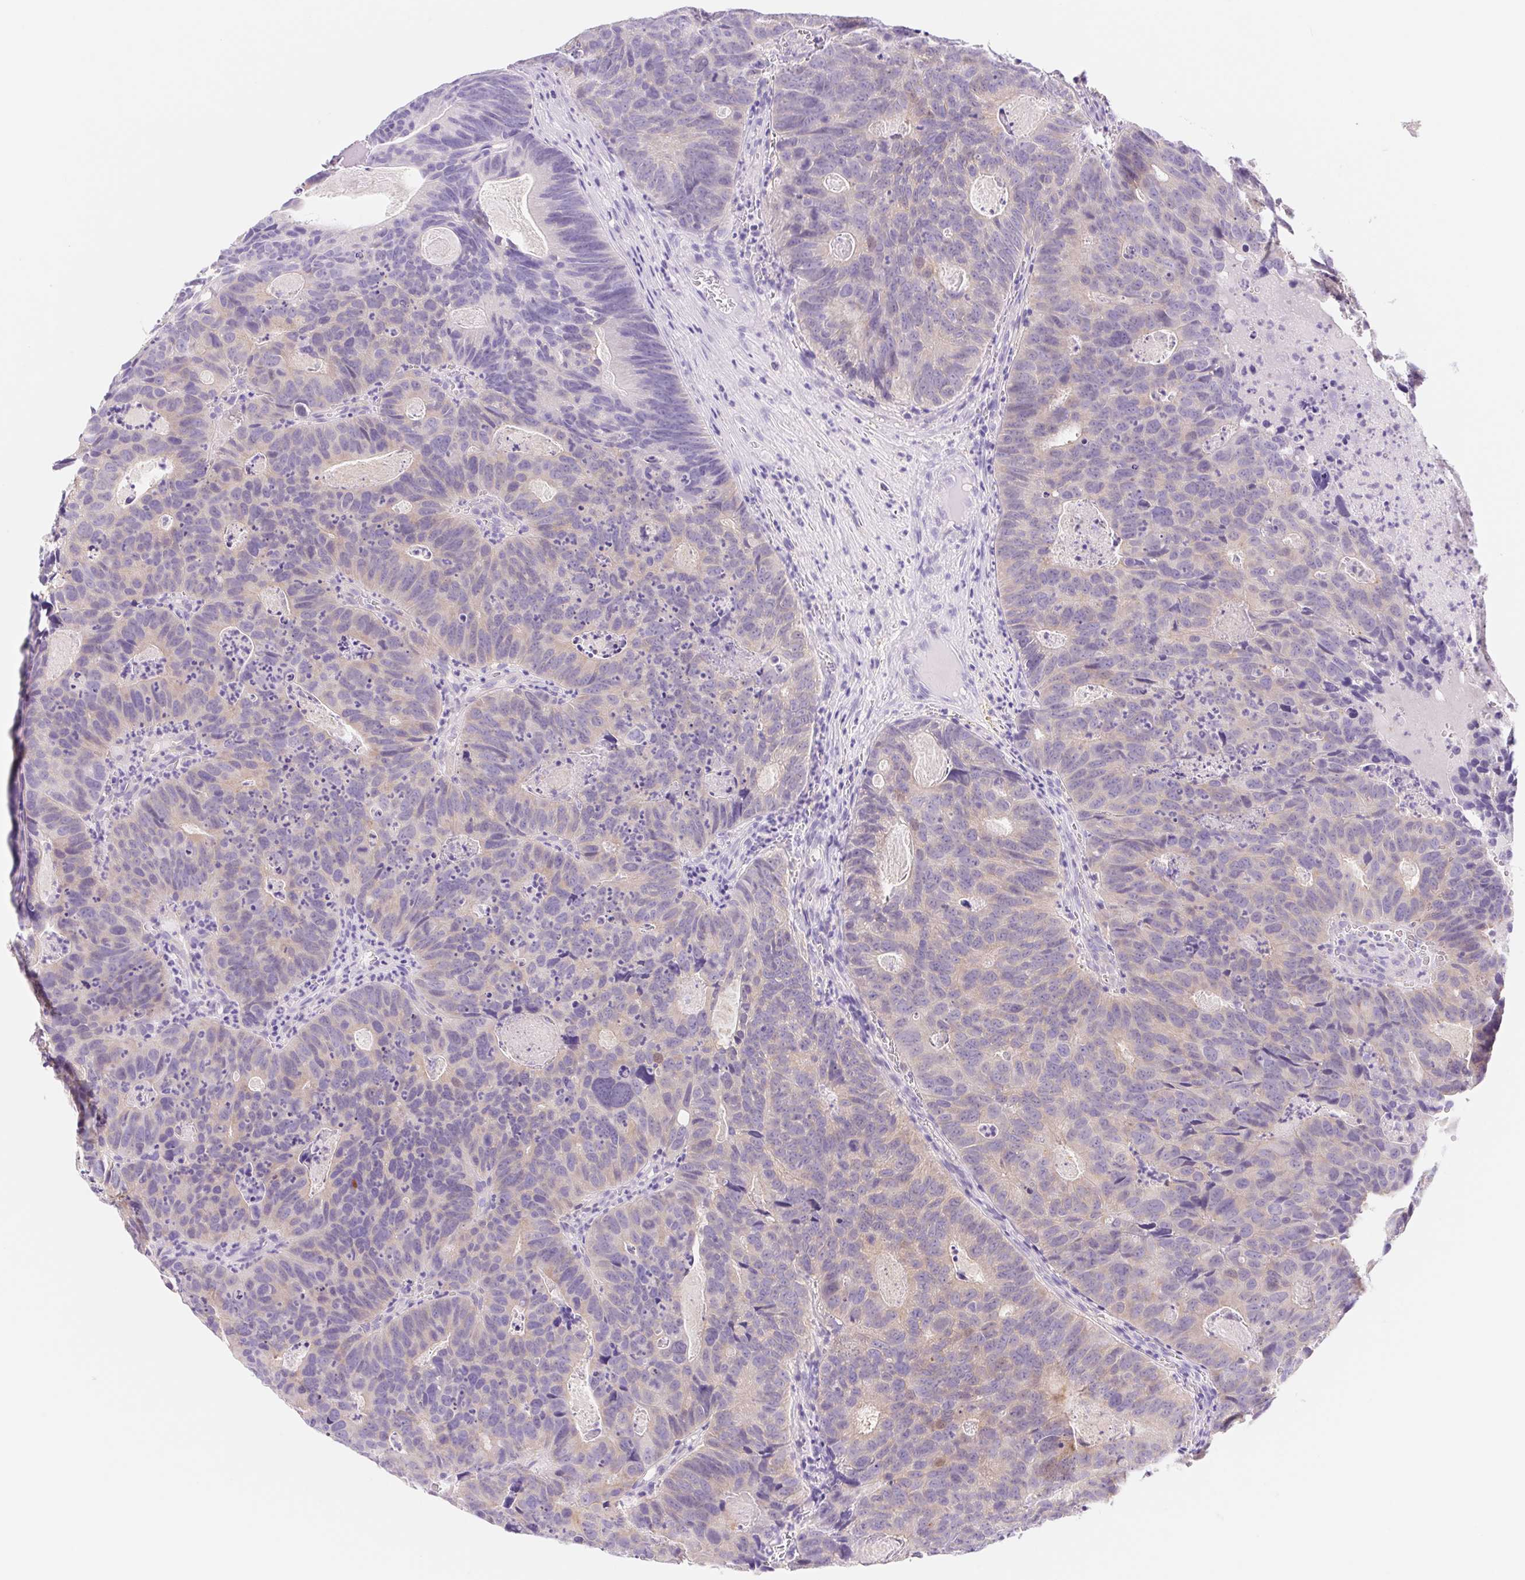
{"staining": {"intensity": "weak", "quantity": "<25%", "location": "cytoplasmic/membranous,nuclear"}, "tissue": "head and neck cancer", "cell_type": "Tumor cells", "image_type": "cancer", "snomed": [{"axis": "morphology", "description": "Adenocarcinoma, NOS"}, {"axis": "topography", "description": "Head-Neck"}], "caption": "Immunohistochemistry photomicrograph of human head and neck cancer stained for a protein (brown), which exhibits no positivity in tumor cells.", "gene": "DYNC2LI1", "patient": {"sex": "male", "age": 62}}